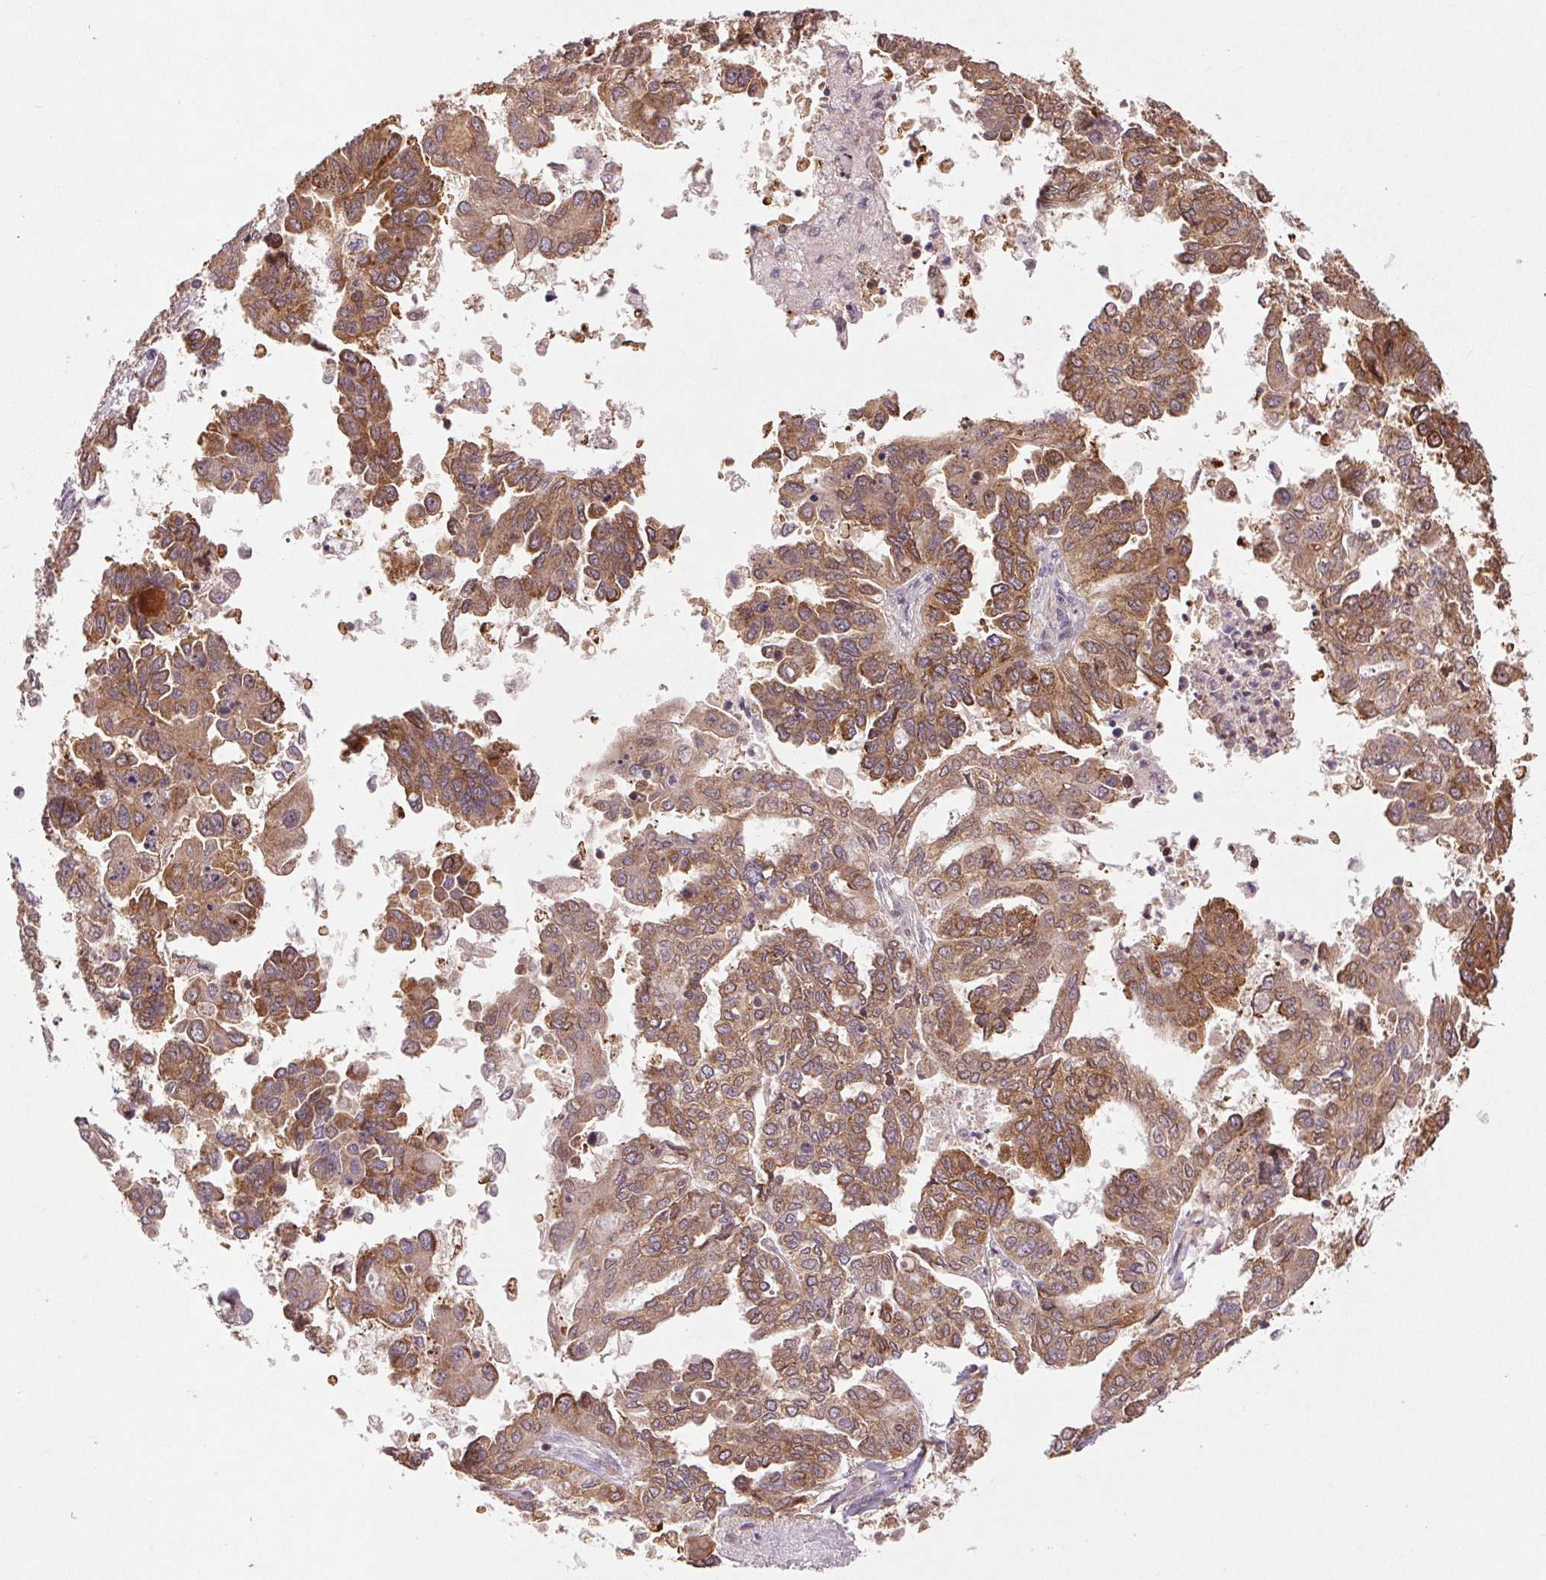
{"staining": {"intensity": "moderate", "quantity": ">75%", "location": "cytoplasmic/membranous"}, "tissue": "ovarian cancer", "cell_type": "Tumor cells", "image_type": "cancer", "snomed": [{"axis": "morphology", "description": "Cystadenocarcinoma, serous, NOS"}, {"axis": "topography", "description": "Ovary"}], "caption": "Protein expression analysis of ovarian cancer reveals moderate cytoplasmic/membranous staining in about >75% of tumor cells.", "gene": "BTF3L4", "patient": {"sex": "female", "age": 53}}